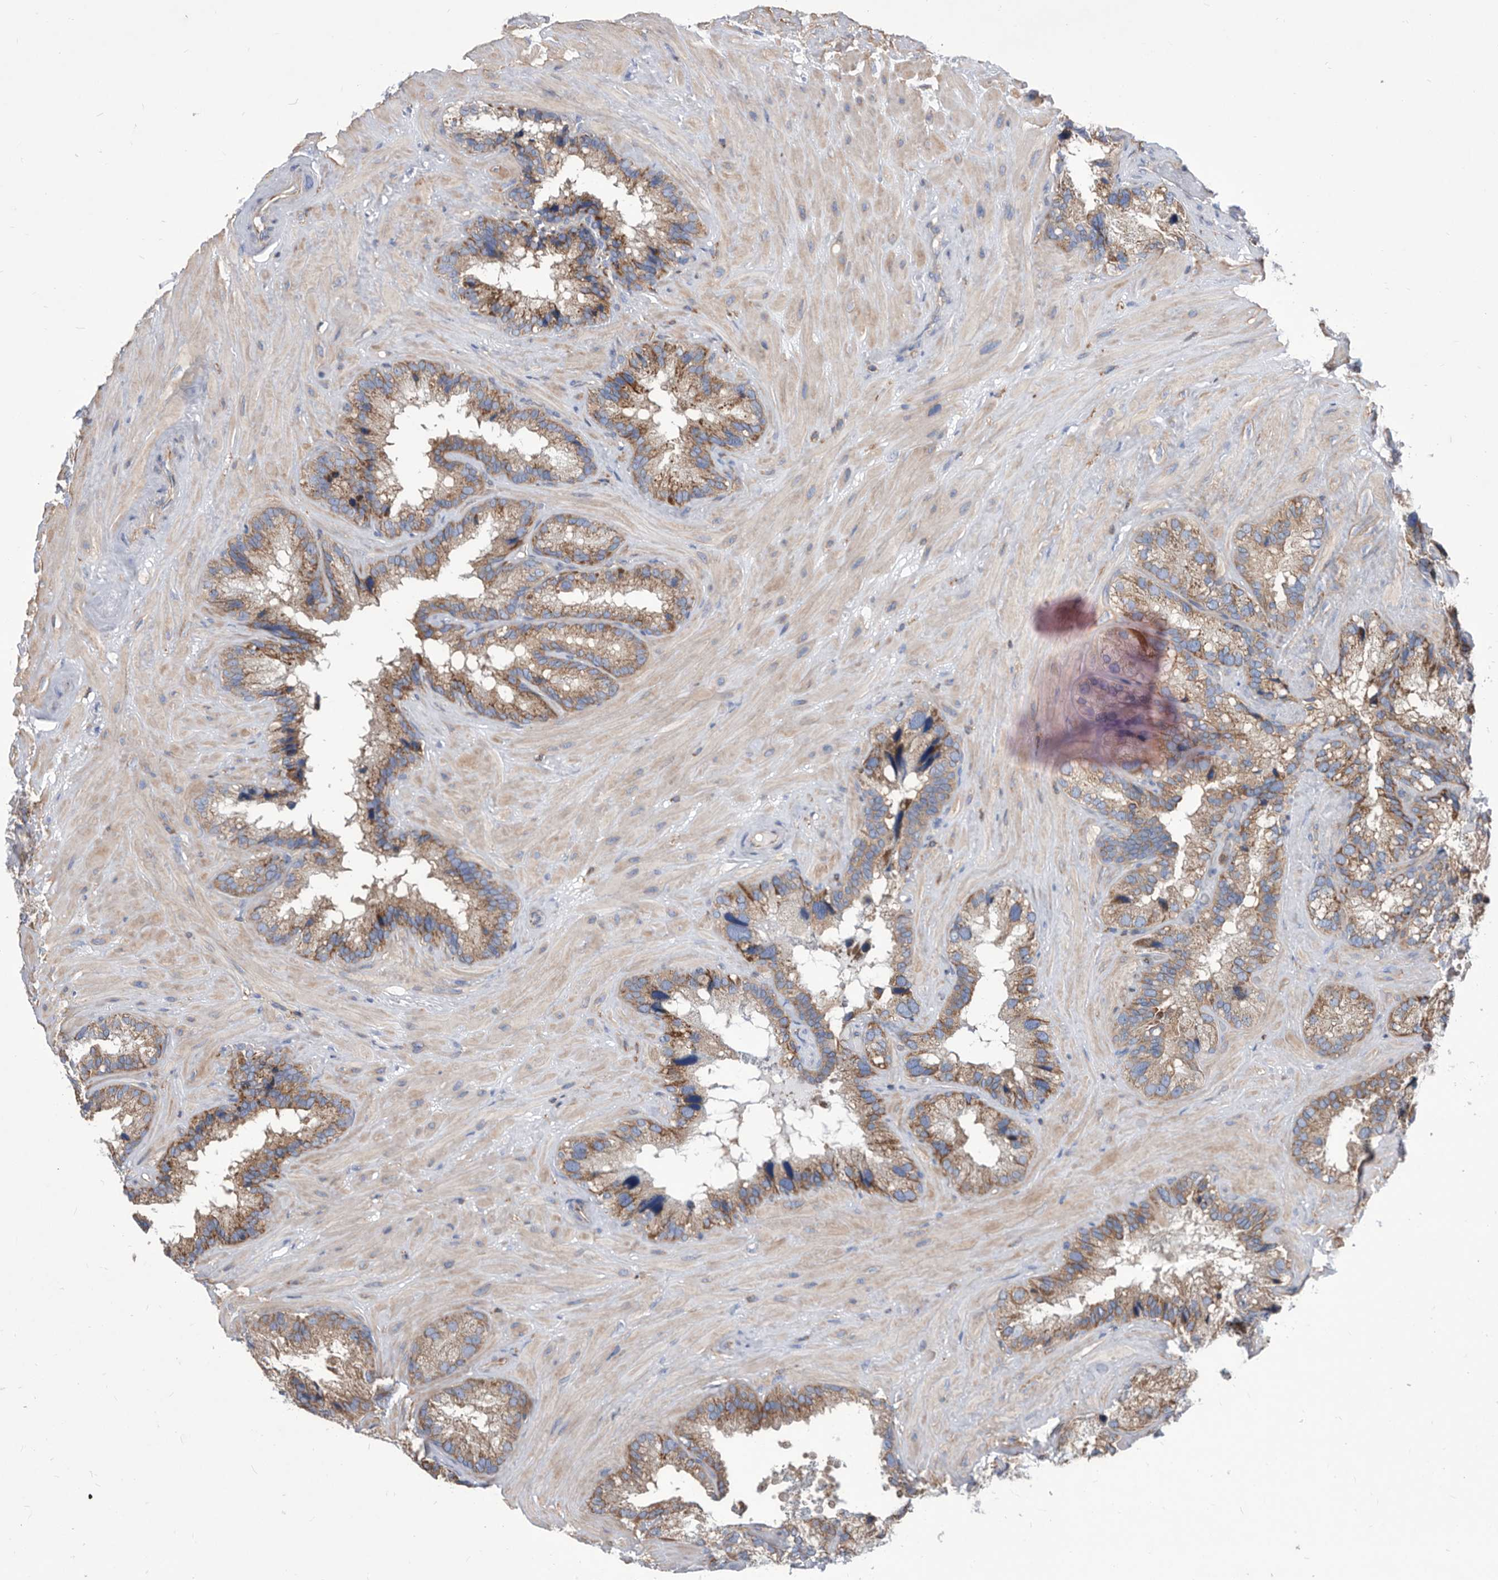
{"staining": {"intensity": "moderate", "quantity": ">75%", "location": "cytoplasmic/membranous"}, "tissue": "seminal vesicle", "cell_type": "Glandular cells", "image_type": "normal", "snomed": [{"axis": "morphology", "description": "Normal tissue, NOS"}, {"axis": "topography", "description": "Prostate"}, {"axis": "topography", "description": "Seminal veicle"}], "caption": "Immunohistochemical staining of benign human seminal vesicle reveals moderate cytoplasmic/membranous protein expression in approximately >75% of glandular cells. The staining was performed using DAB, with brown indicating positive protein expression. Nuclei are stained blue with hematoxylin.", "gene": "SMG7", "patient": {"sex": "male", "age": 68}}